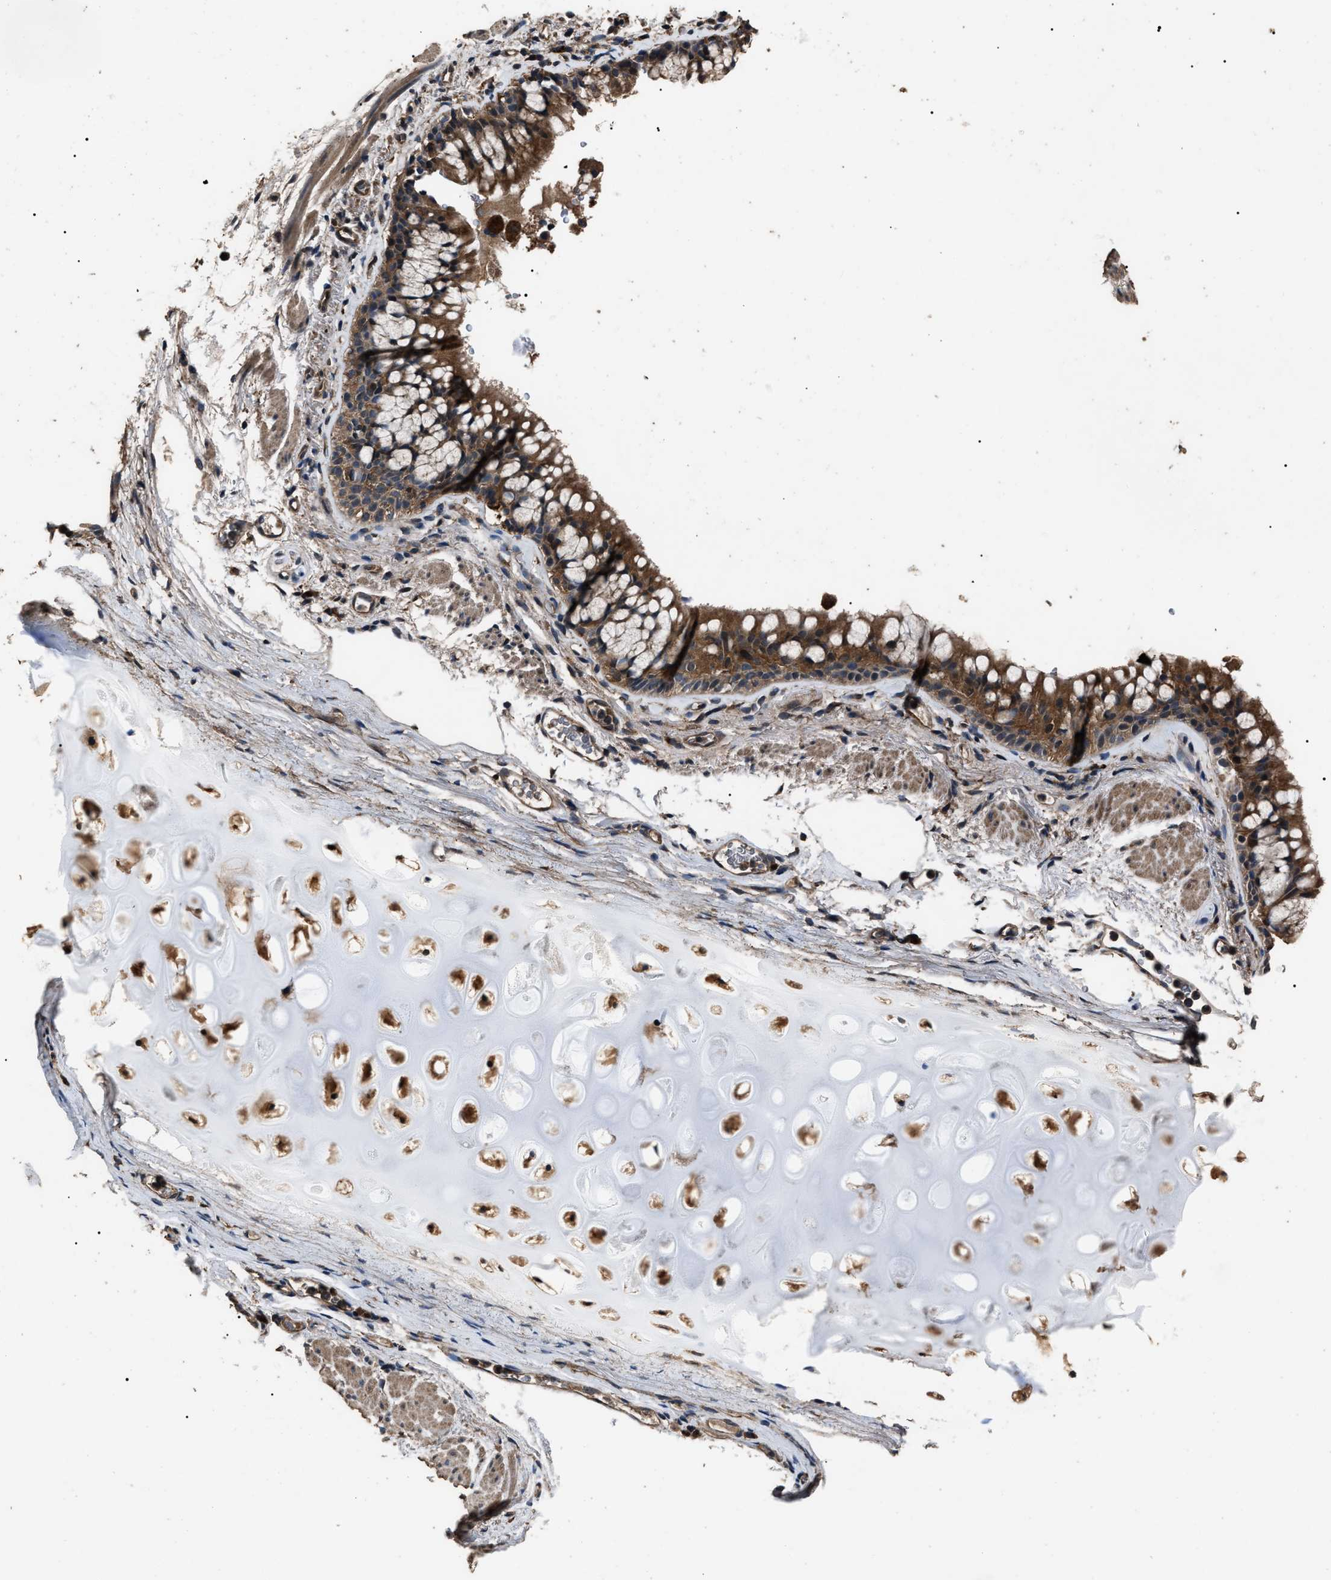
{"staining": {"intensity": "moderate", "quantity": ">75%", "location": "cytoplasmic/membranous"}, "tissue": "bronchus", "cell_type": "Respiratory epithelial cells", "image_type": "normal", "snomed": [{"axis": "morphology", "description": "Normal tissue, NOS"}, {"axis": "topography", "description": "Cartilage tissue"}, {"axis": "topography", "description": "Bronchus"}], "caption": "A high-resolution histopathology image shows IHC staining of benign bronchus, which demonstrates moderate cytoplasmic/membranous staining in approximately >75% of respiratory epithelial cells.", "gene": "RNF216", "patient": {"sex": "female", "age": 53}}